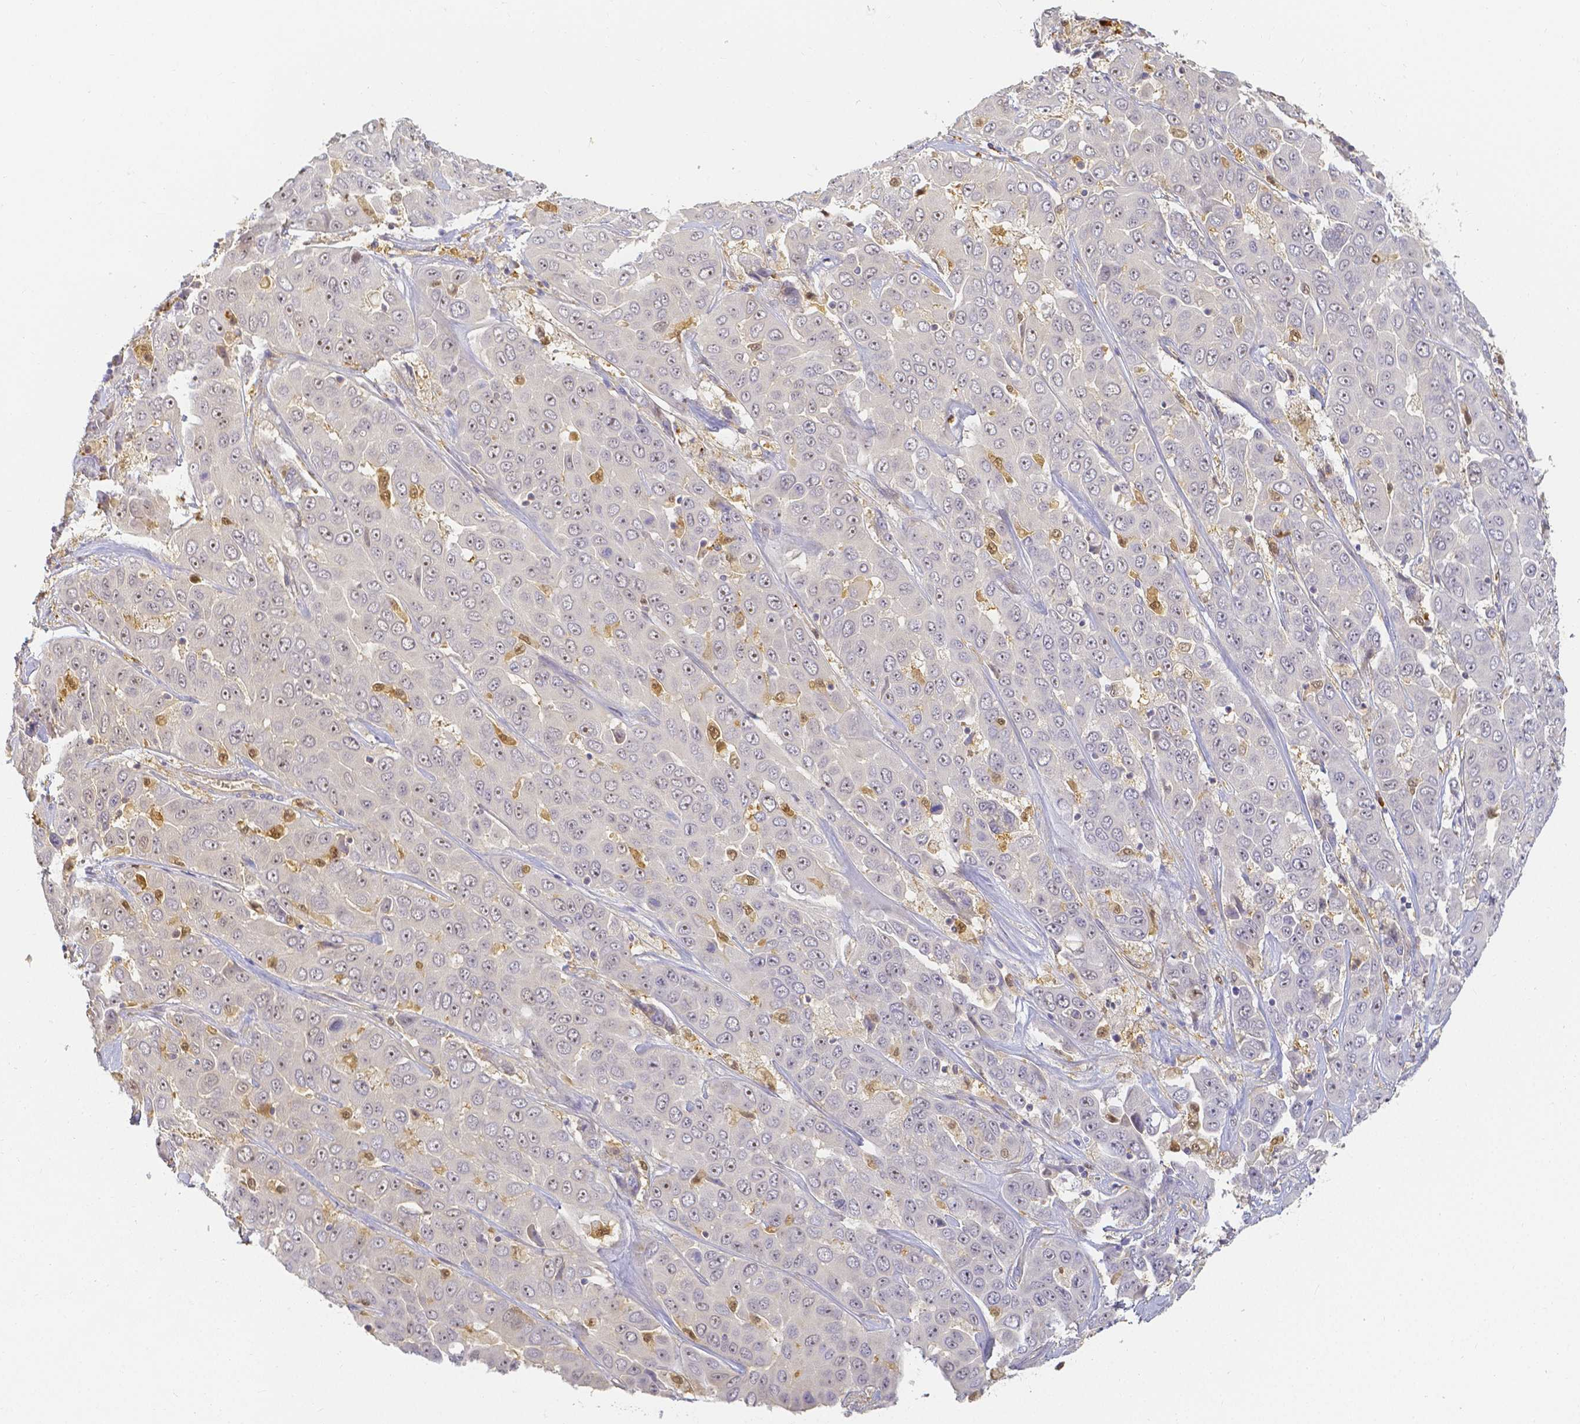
{"staining": {"intensity": "moderate", "quantity": "<25%", "location": "nuclear"}, "tissue": "liver cancer", "cell_type": "Tumor cells", "image_type": "cancer", "snomed": [{"axis": "morphology", "description": "Cholangiocarcinoma"}, {"axis": "topography", "description": "Liver"}], "caption": "Moderate nuclear positivity is identified in about <25% of tumor cells in liver cancer. (DAB IHC, brown staining for protein, blue staining for nuclei).", "gene": "KCNH1", "patient": {"sex": "female", "age": 52}}